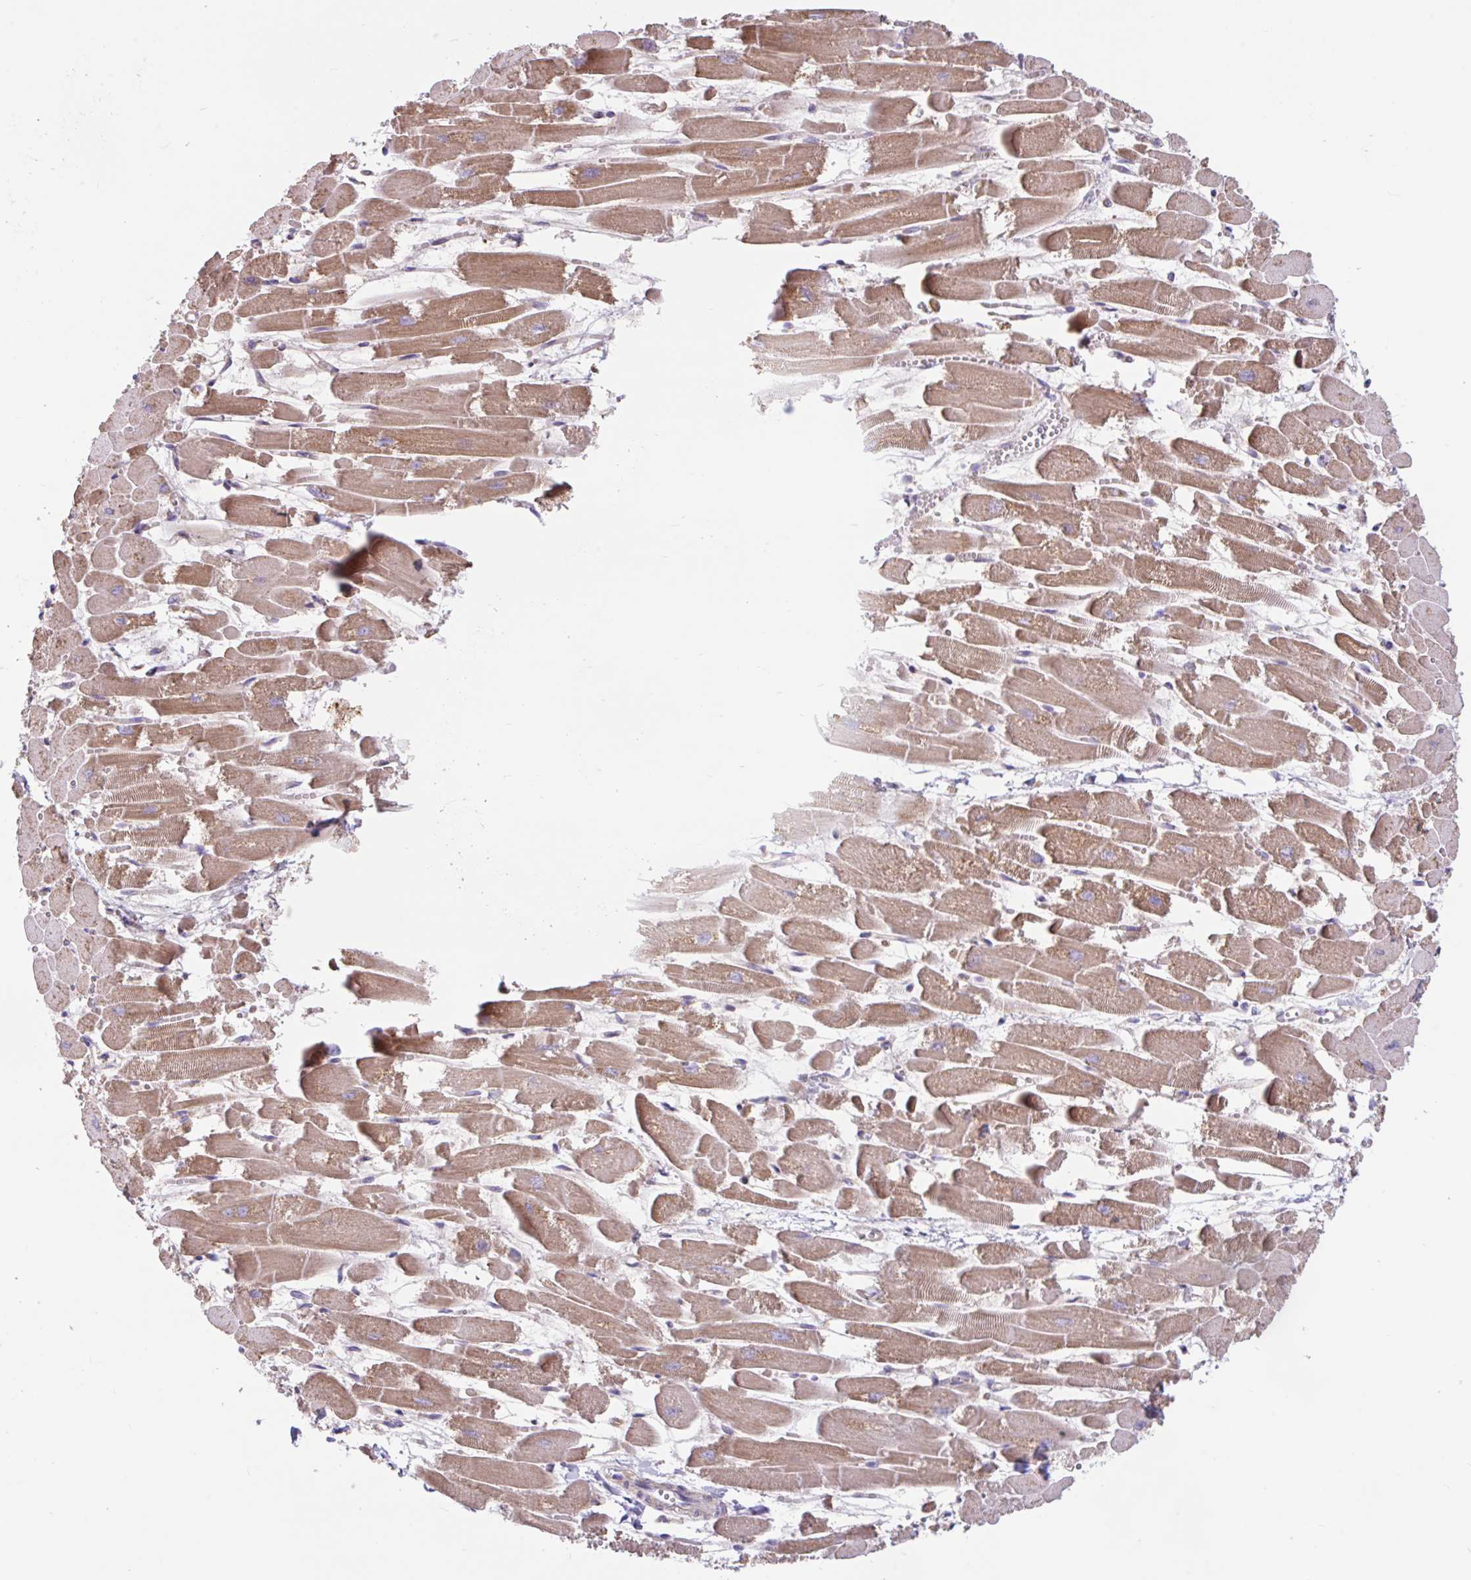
{"staining": {"intensity": "moderate", "quantity": ">75%", "location": "cytoplasmic/membranous"}, "tissue": "heart muscle", "cell_type": "Cardiomyocytes", "image_type": "normal", "snomed": [{"axis": "morphology", "description": "Normal tissue, NOS"}, {"axis": "topography", "description": "Heart"}], "caption": "Immunohistochemical staining of benign heart muscle demonstrates medium levels of moderate cytoplasmic/membranous positivity in about >75% of cardiomyocytes. Nuclei are stained in blue.", "gene": "RALBP1", "patient": {"sex": "female", "age": 52}}